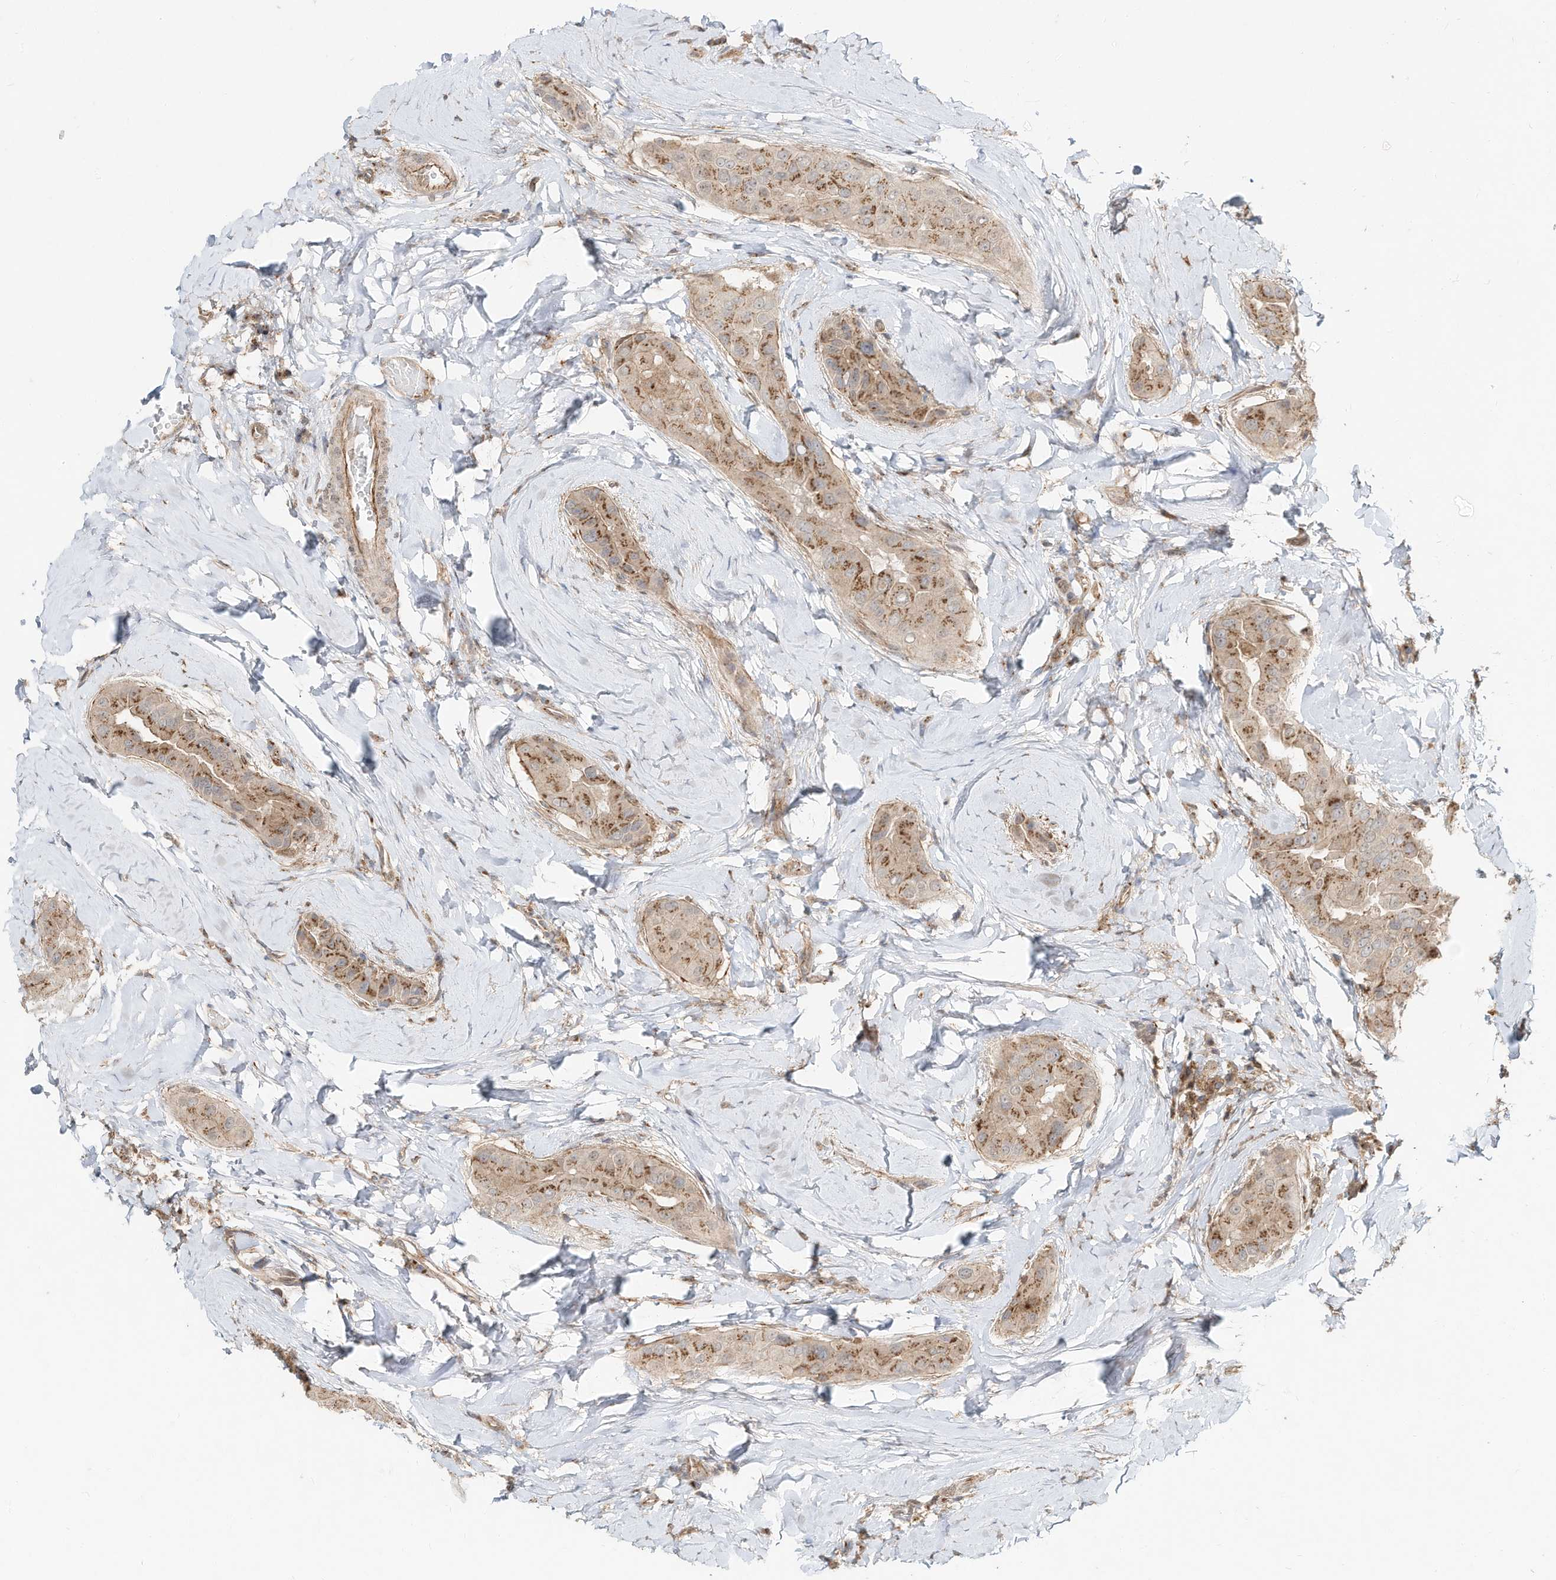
{"staining": {"intensity": "moderate", "quantity": ">75%", "location": "cytoplasmic/membranous"}, "tissue": "thyroid cancer", "cell_type": "Tumor cells", "image_type": "cancer", "snomed": [{"axis": "morphology", "description": "Papillary adenocarcinoma, NOS"}, {"axis": "topography", "description": "Thyroid gland"}], "caption": "The histopathology image shows a brown stain indicating the presence of a protein in the cytoplasmic/membranous of tumor cells in thyroid cancer. (DAB IHC, brown staining for protein, blue staining for nuclei).", "gene": "CUX1", "patient": {"sex": "male", "age": 33}}